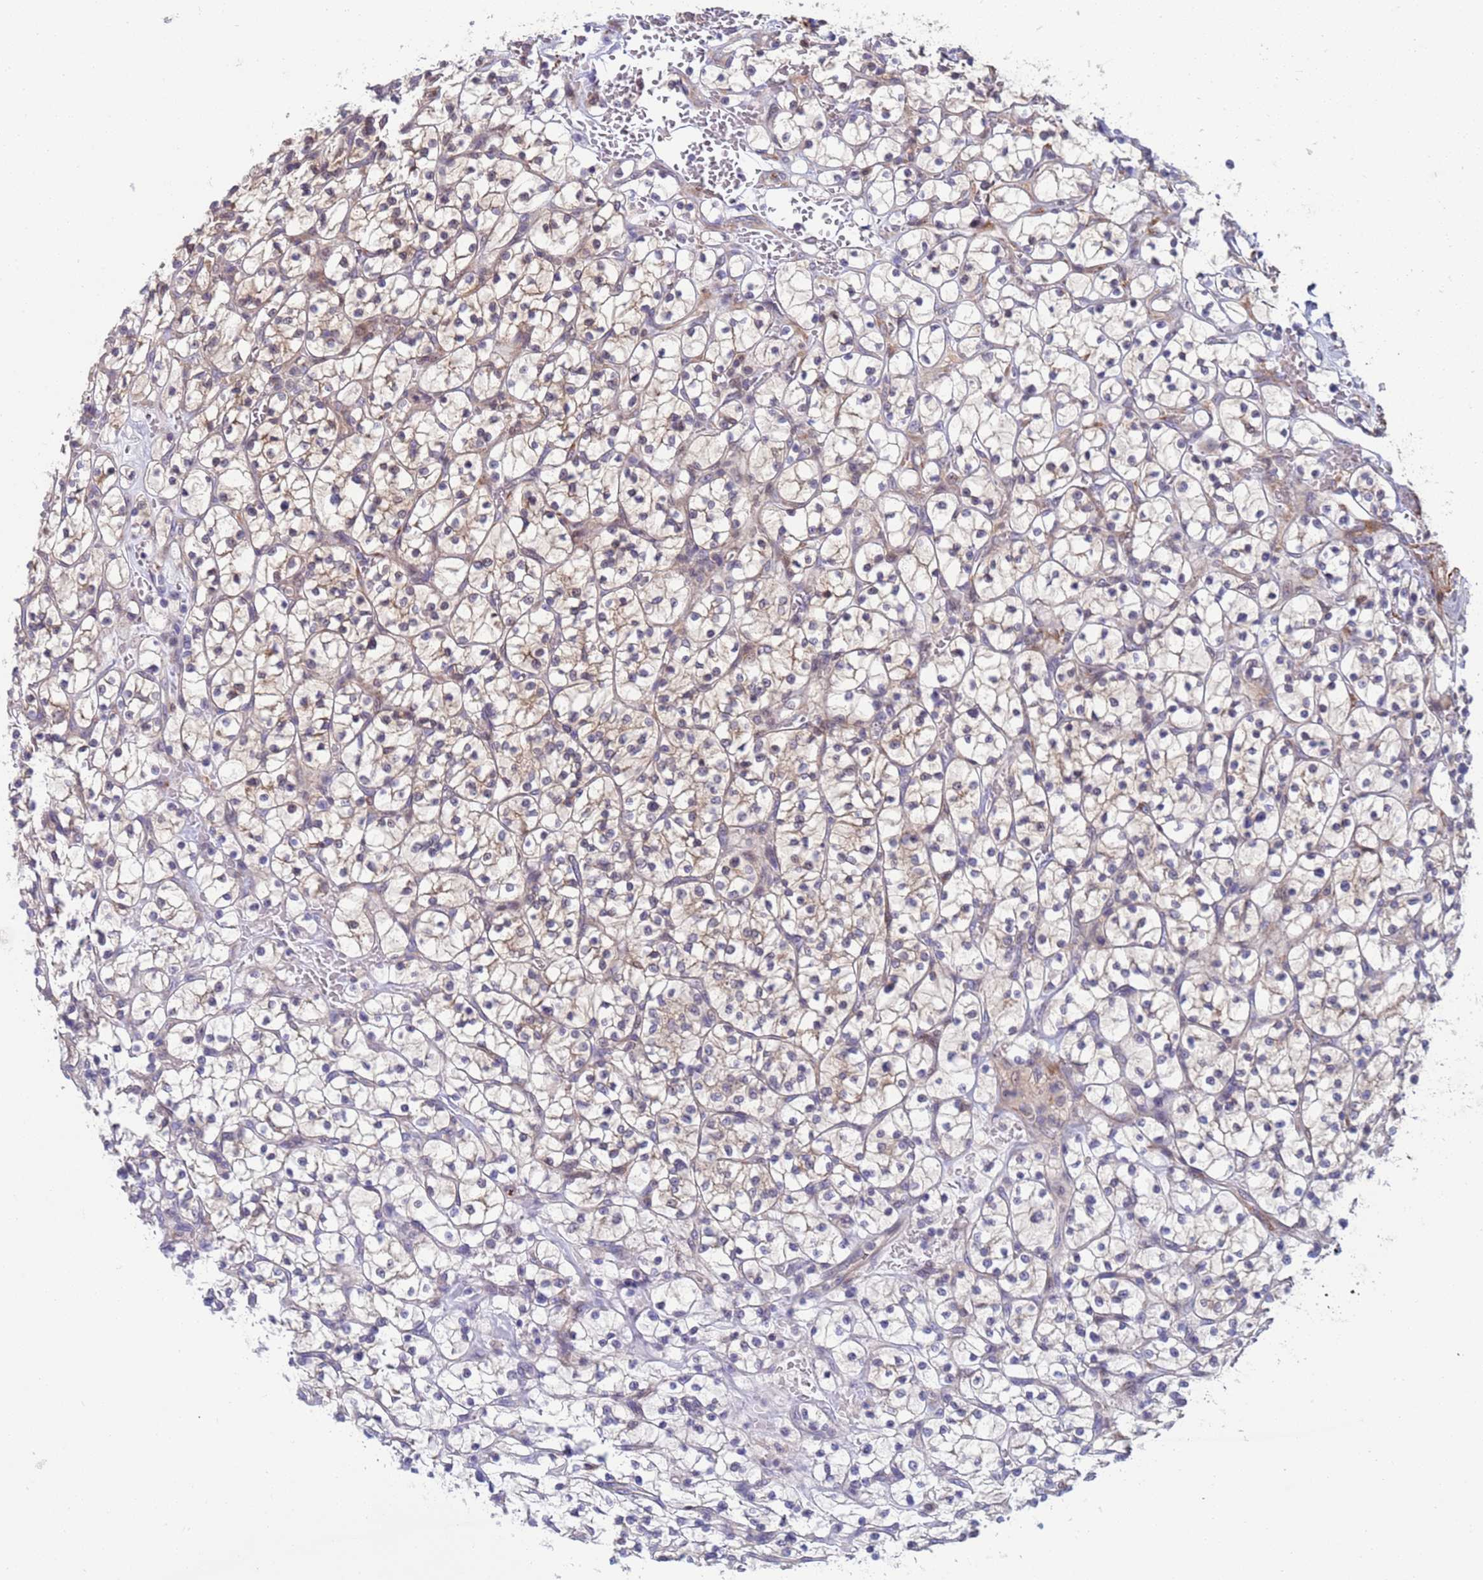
{"staining": {"intensity": "weak", "quantity": "25%-75%", "location": "cytoplasmic/membranous"}, "tissue": "renal cancer", "cell_type": "Tumor cells", "image_type": "cancer", "snomed": [{"axis": "morphology", "description": "Adenocarcinoma, NOS"}, {"axis": "topography", "description": "Kidney"}], "caption": "Approximately 25%-75% of tumor cells in human adenocarcinoma (renal) exhibit weak cytoplasmic/membranous protein expression as visualized by brown immunohistochemical staining.", "gene": "ENOSF1", "patient": {"sex": "female", "age": 64}}